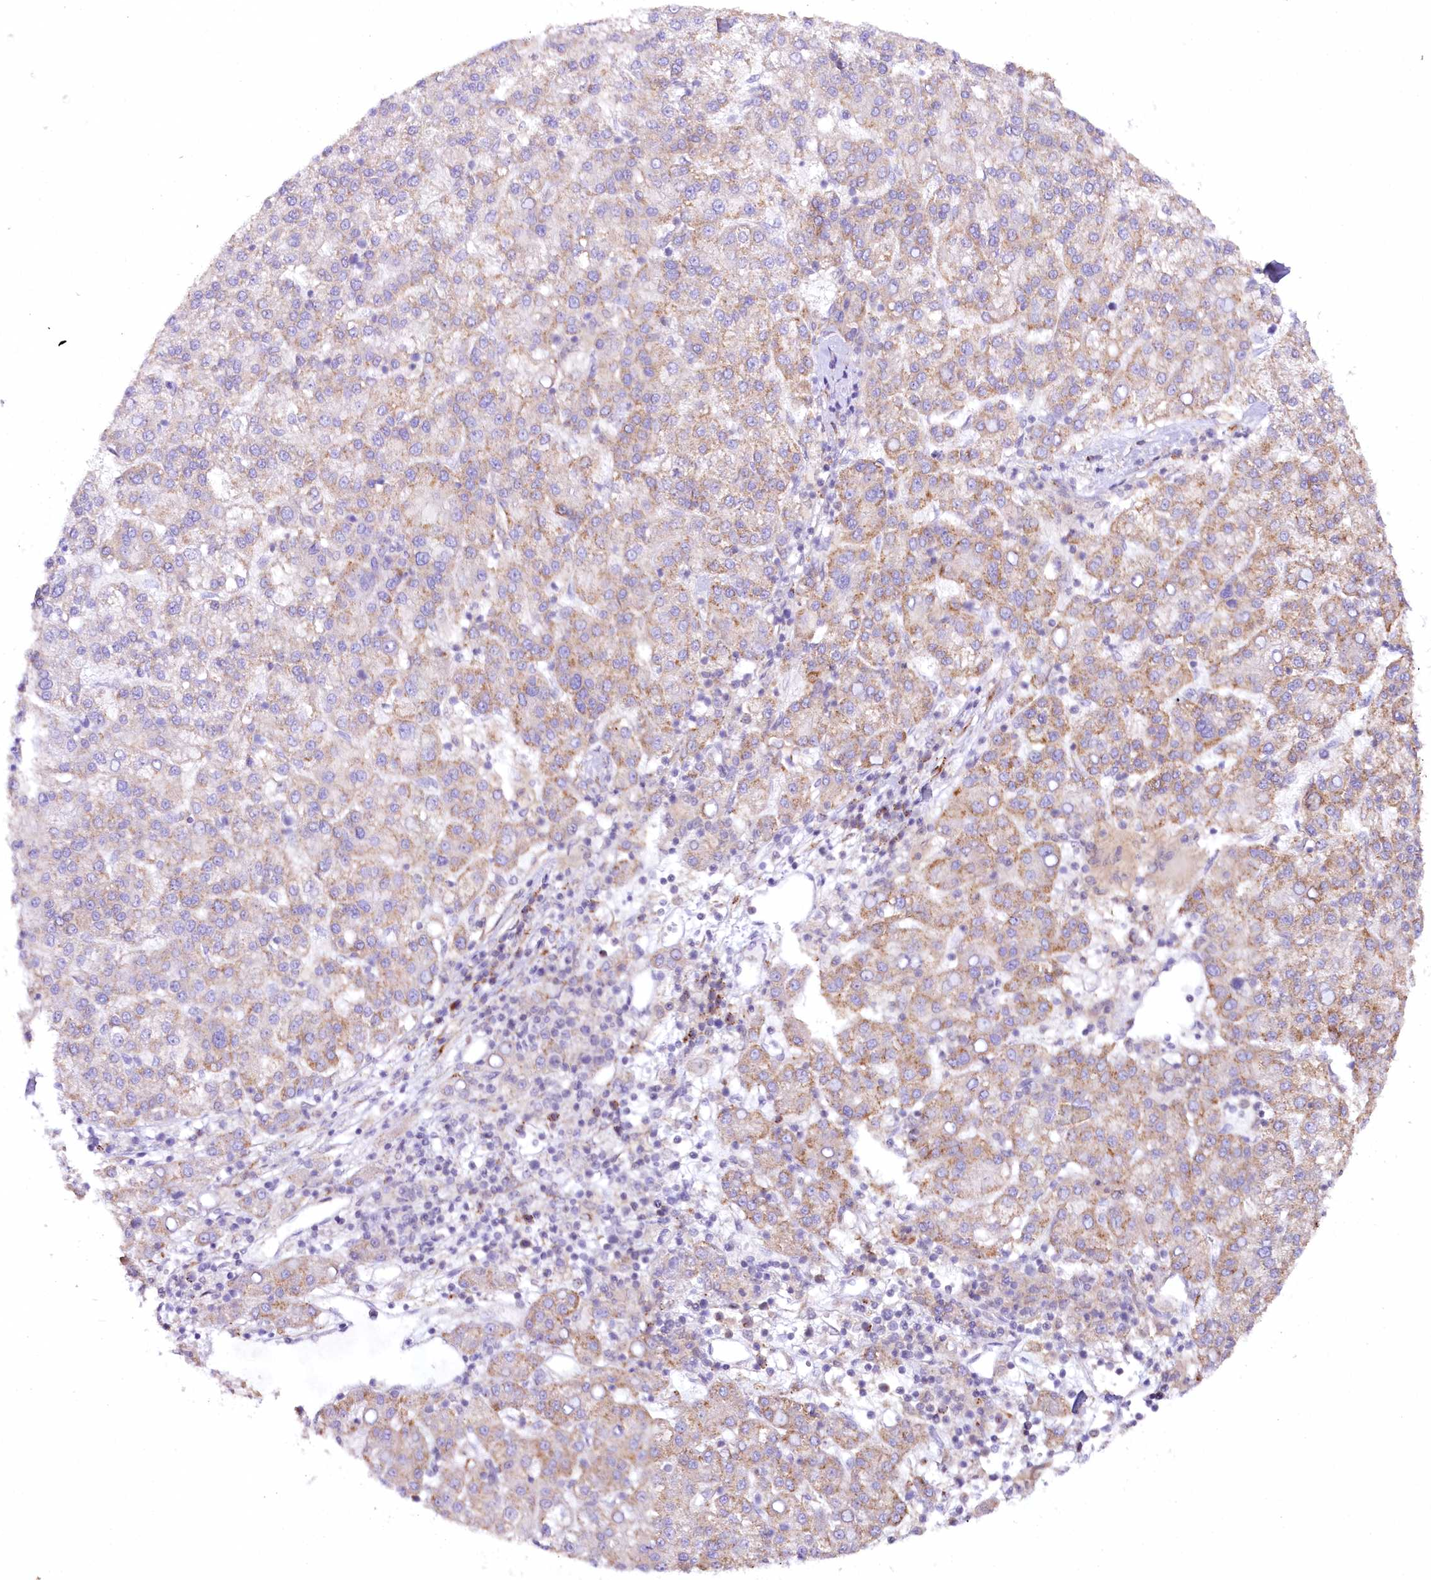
{"staining": {"intensity": "weak", "quantity": "25%-75%", "location": "cytoplasmic/membranous"}, "tissue": "liver cancer", "cell_type": "Tumor cells", "image_type": "cancer", "snomed": [{"axis": "morphology", "description": "Carcinoma, Hepatocellular, NOS"}, {"axis": "topography", "description": "Liver"}], "caption": "DAB (3,3'-diaminobenzidine) immunohistochemical staining of hepatocellular carcinoma (liver) shows weak cytoplasmic/membranous protein positivity in about 25%-75% of tumor cells.", "gene": "COPG1", "patient": {"sex": "female", "age": 58}}